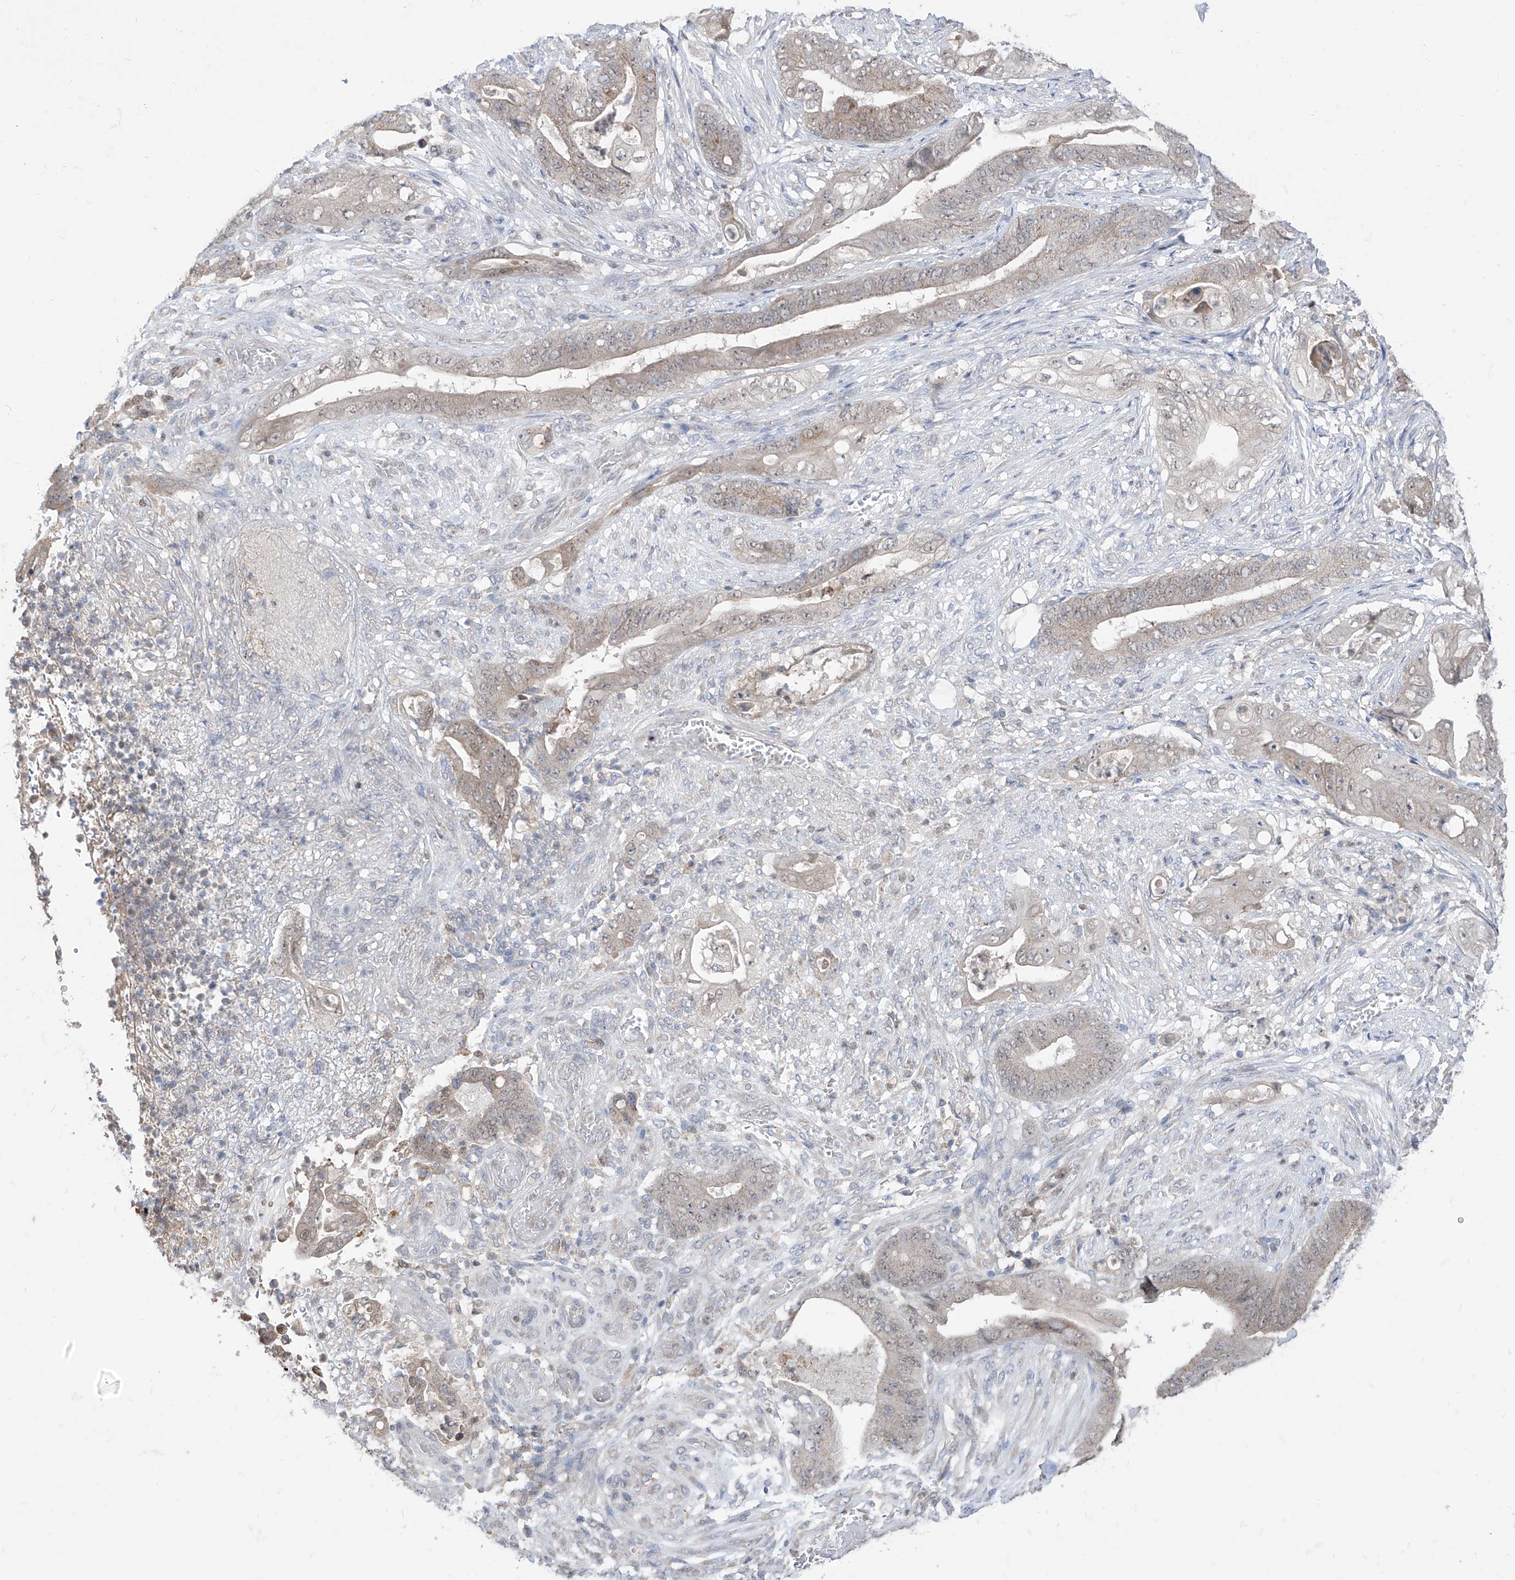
{"staining": {"intensity": "negative", "quantity": "none", "location": "none"}, "tissue": "stomach cancer", "cell_type": "Tumor cells", "image_type": "cancer", "snomed": [{"axis": "morphology", "description": "Adenocarcinoma, NOS"}, {"axis": "topography", "description": "Stomach"}], "caption": "Immunohistochemistry of human adenocarcinoma (stomach) displays no staining in tumor cells.", "gene": "BROX", "patient": {"sex": "female", "age": 73}}